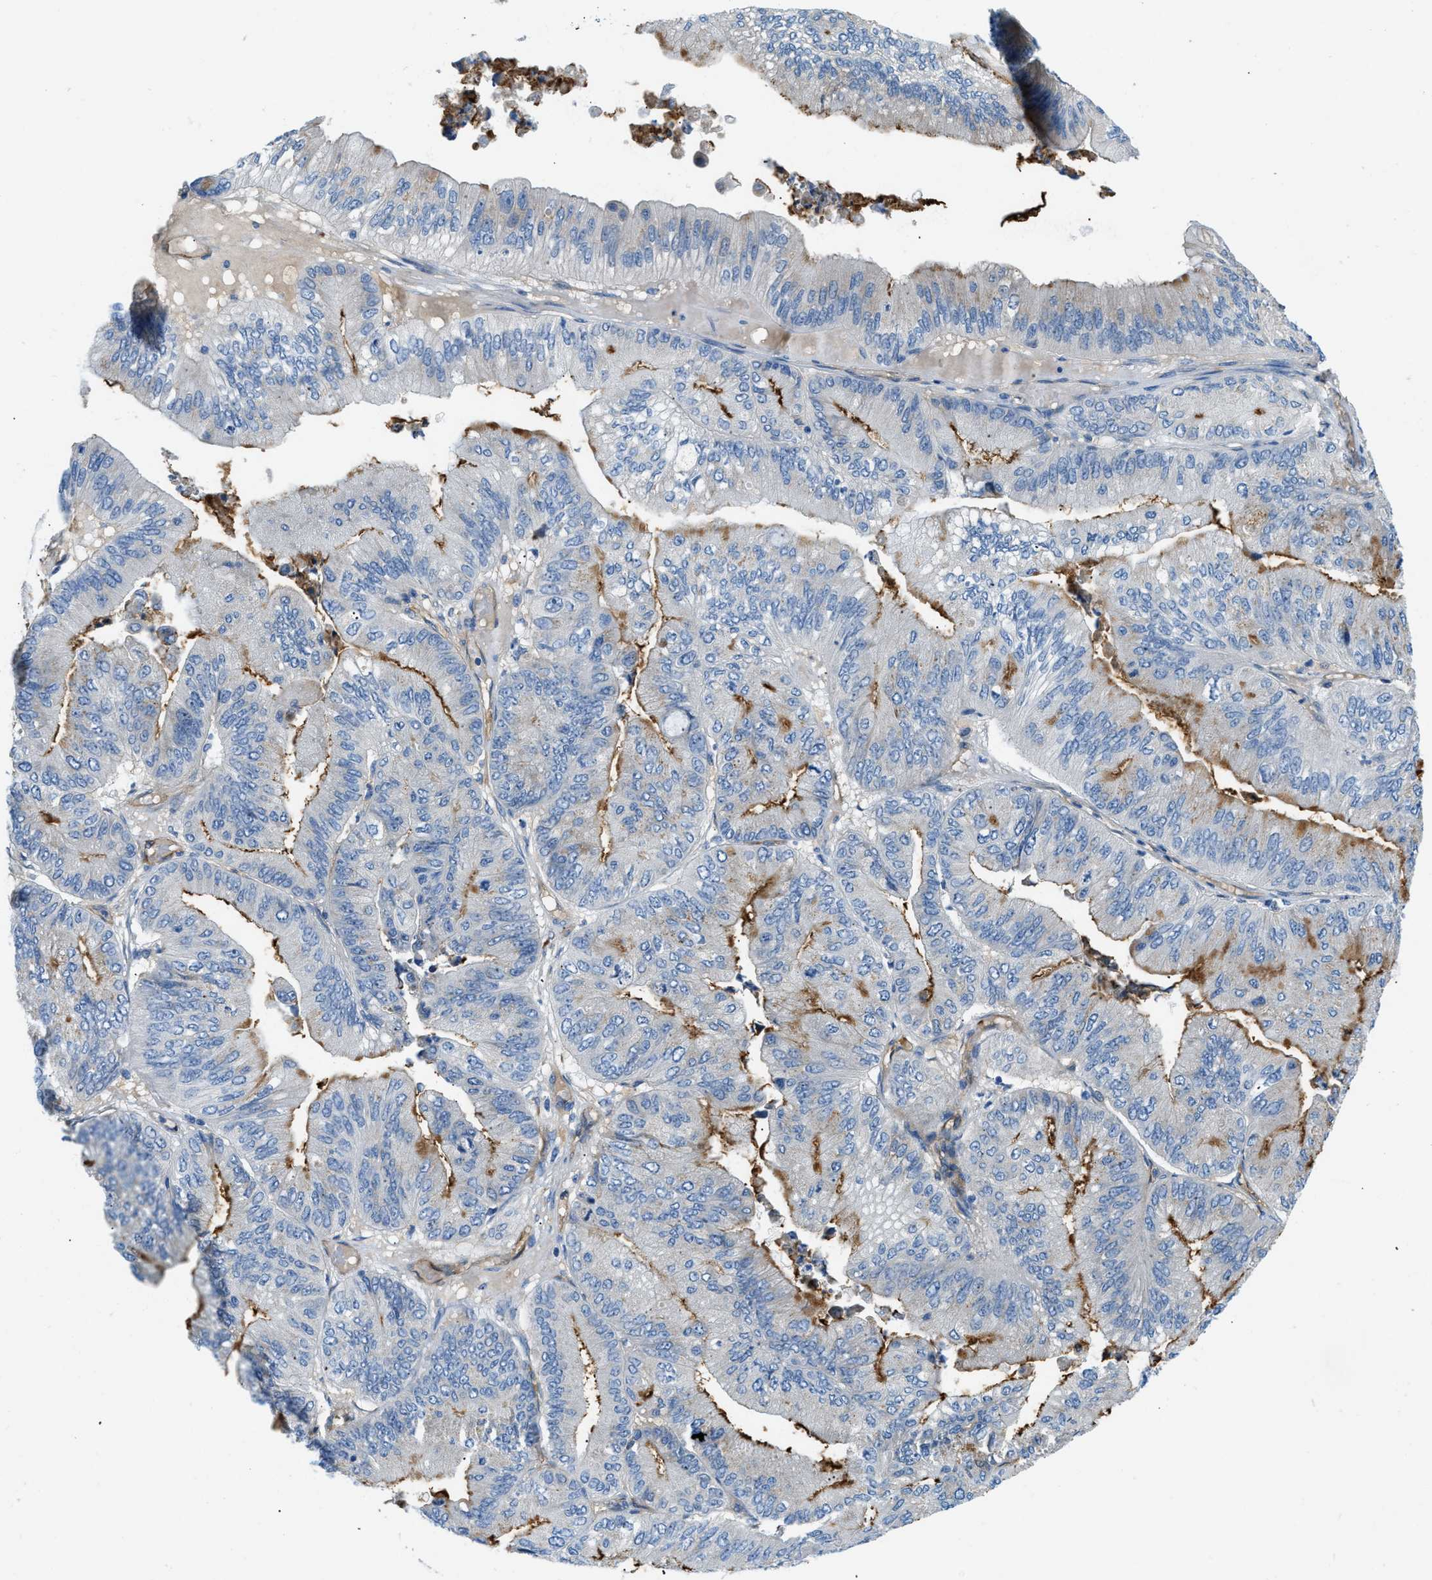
{"staining": {"intensity": "negative", "quantity": "none", "location": "none"}, "tissue": "ovarian cancer", "cell_type": "Tumor cells", "image_type": "cancer", "snomed": [{"axis": "morphology", "description": "Cystadenocarcinoma, mucinous, NOS"}, {"axis": "topography", "description": "Ovary"}], "caption": "IHC photomicrograph of neoplastic tissue: ovarian cancer stained with DAB (3,3'-diaminobenzidine) demonstrates no significant protein staining in tumor cells.", "gene": "COL15A1", "patient": {"sex": "female", "age": 61}}